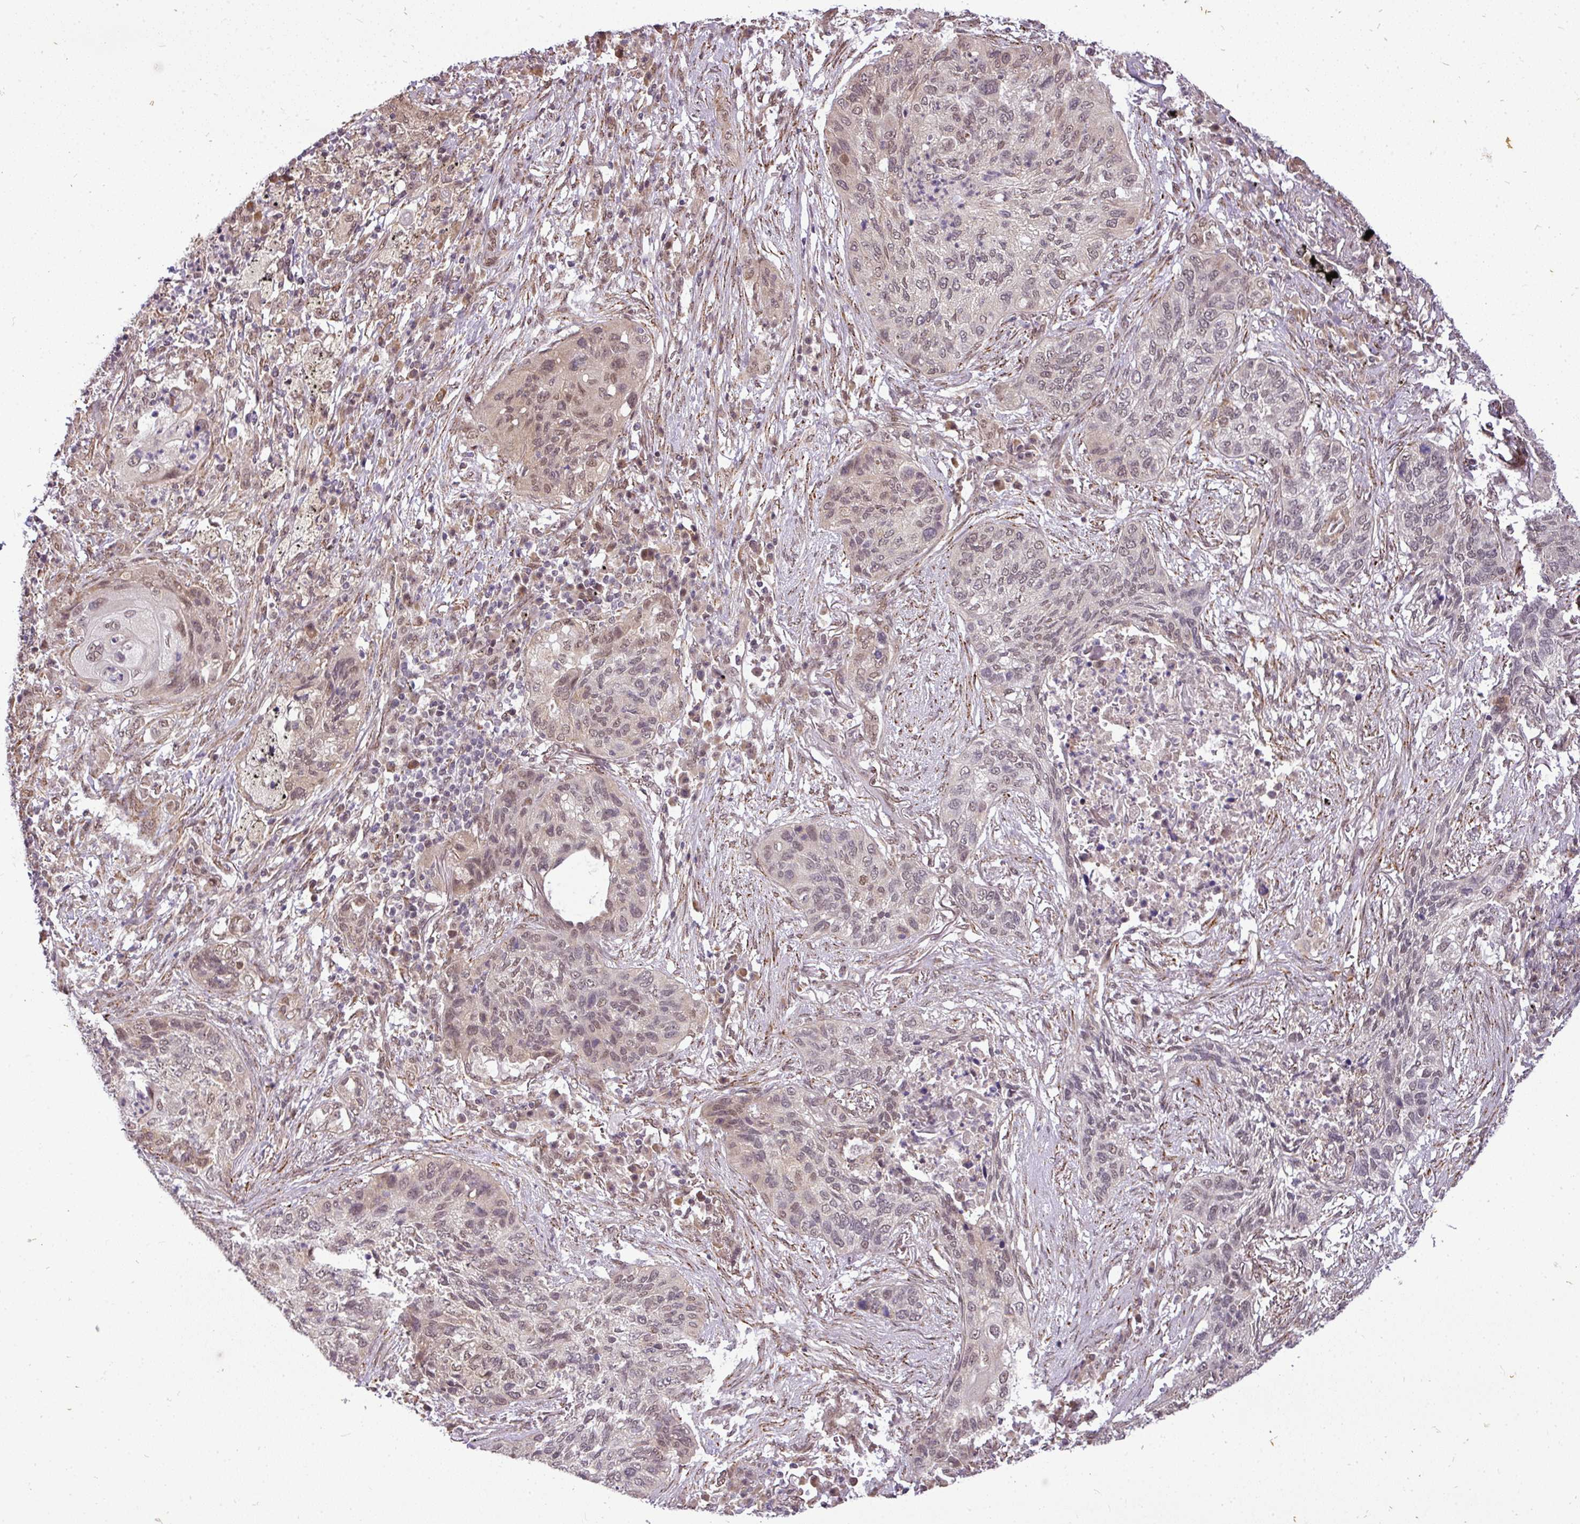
{"staining": {"intensity": "moderate", "quantity": "25%-75%", "location": "nuclear"}, "tissue": "lung cancer", "cell_type": "Tumor cells", "image_type": "cancer", "snomed": [{"axis": "morphology", "description": "Squamous cell carcinoma, NOS"}, {"axis": "topography", "description": "Lung"}], "caption": "Protein expression by immunohistochemistry exhibits moderate nuclear positivity in about 25%-75% of tumor cells in lung cancer.", "gene": "C1orf226", "patient": {"sex": "female", "age": 63}}